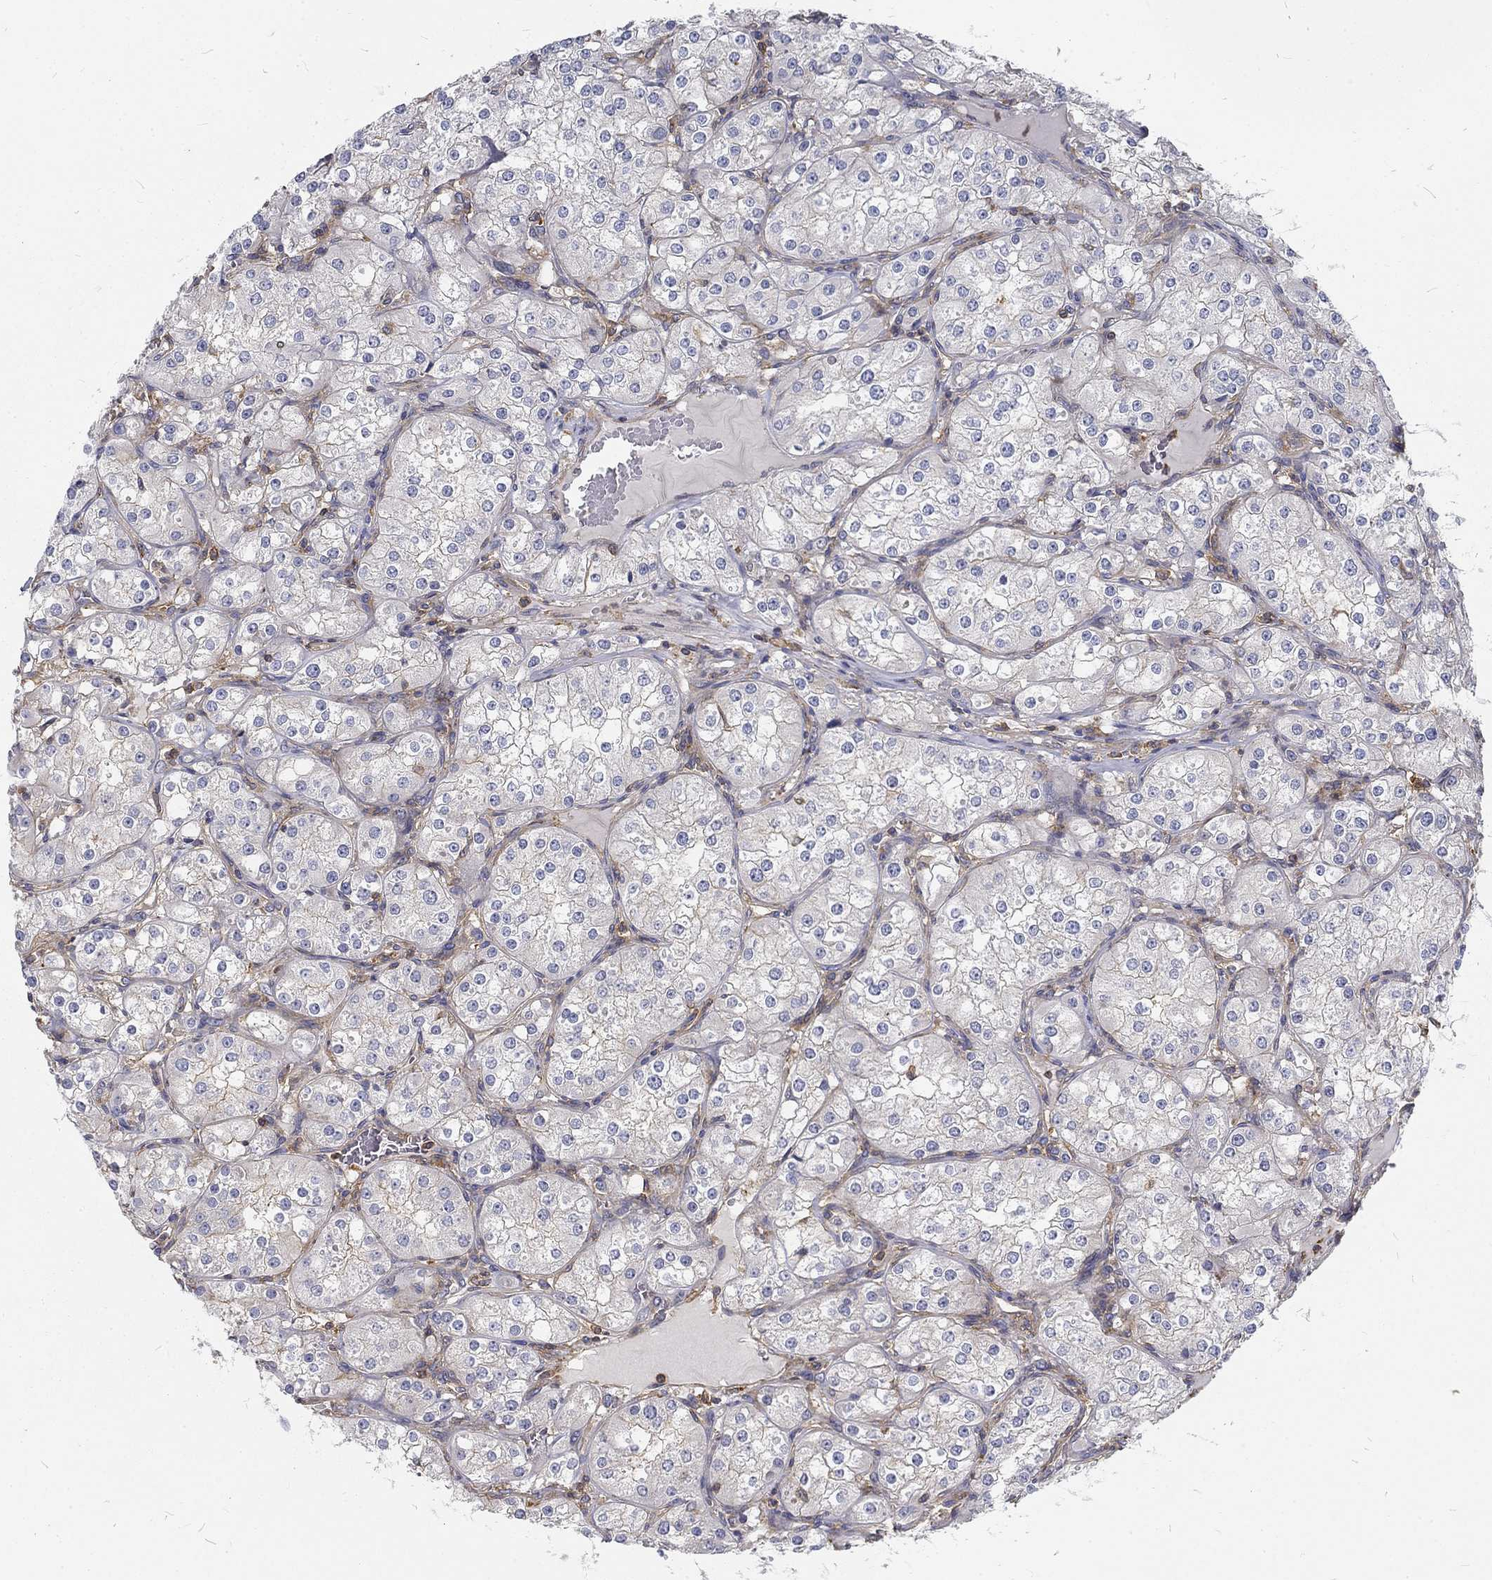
{"staining": {"intensity": "negative", "quantity": "none", "location": "none"}, "tissue": "renal cancer", "cell_type": "Tumor cells", "image_type": "cancer", "snomed": [{"axis": "morphology", "description": "Adenocarcinoma, NOS"}, {"axis": "topography", "description": "Kidney"}], "caption": "Image shows no significant protein staining in tumor cells of renal adenocarcinoma.", "gene": "MTMR11", "patient": {"sex": "male", "age": 77}}